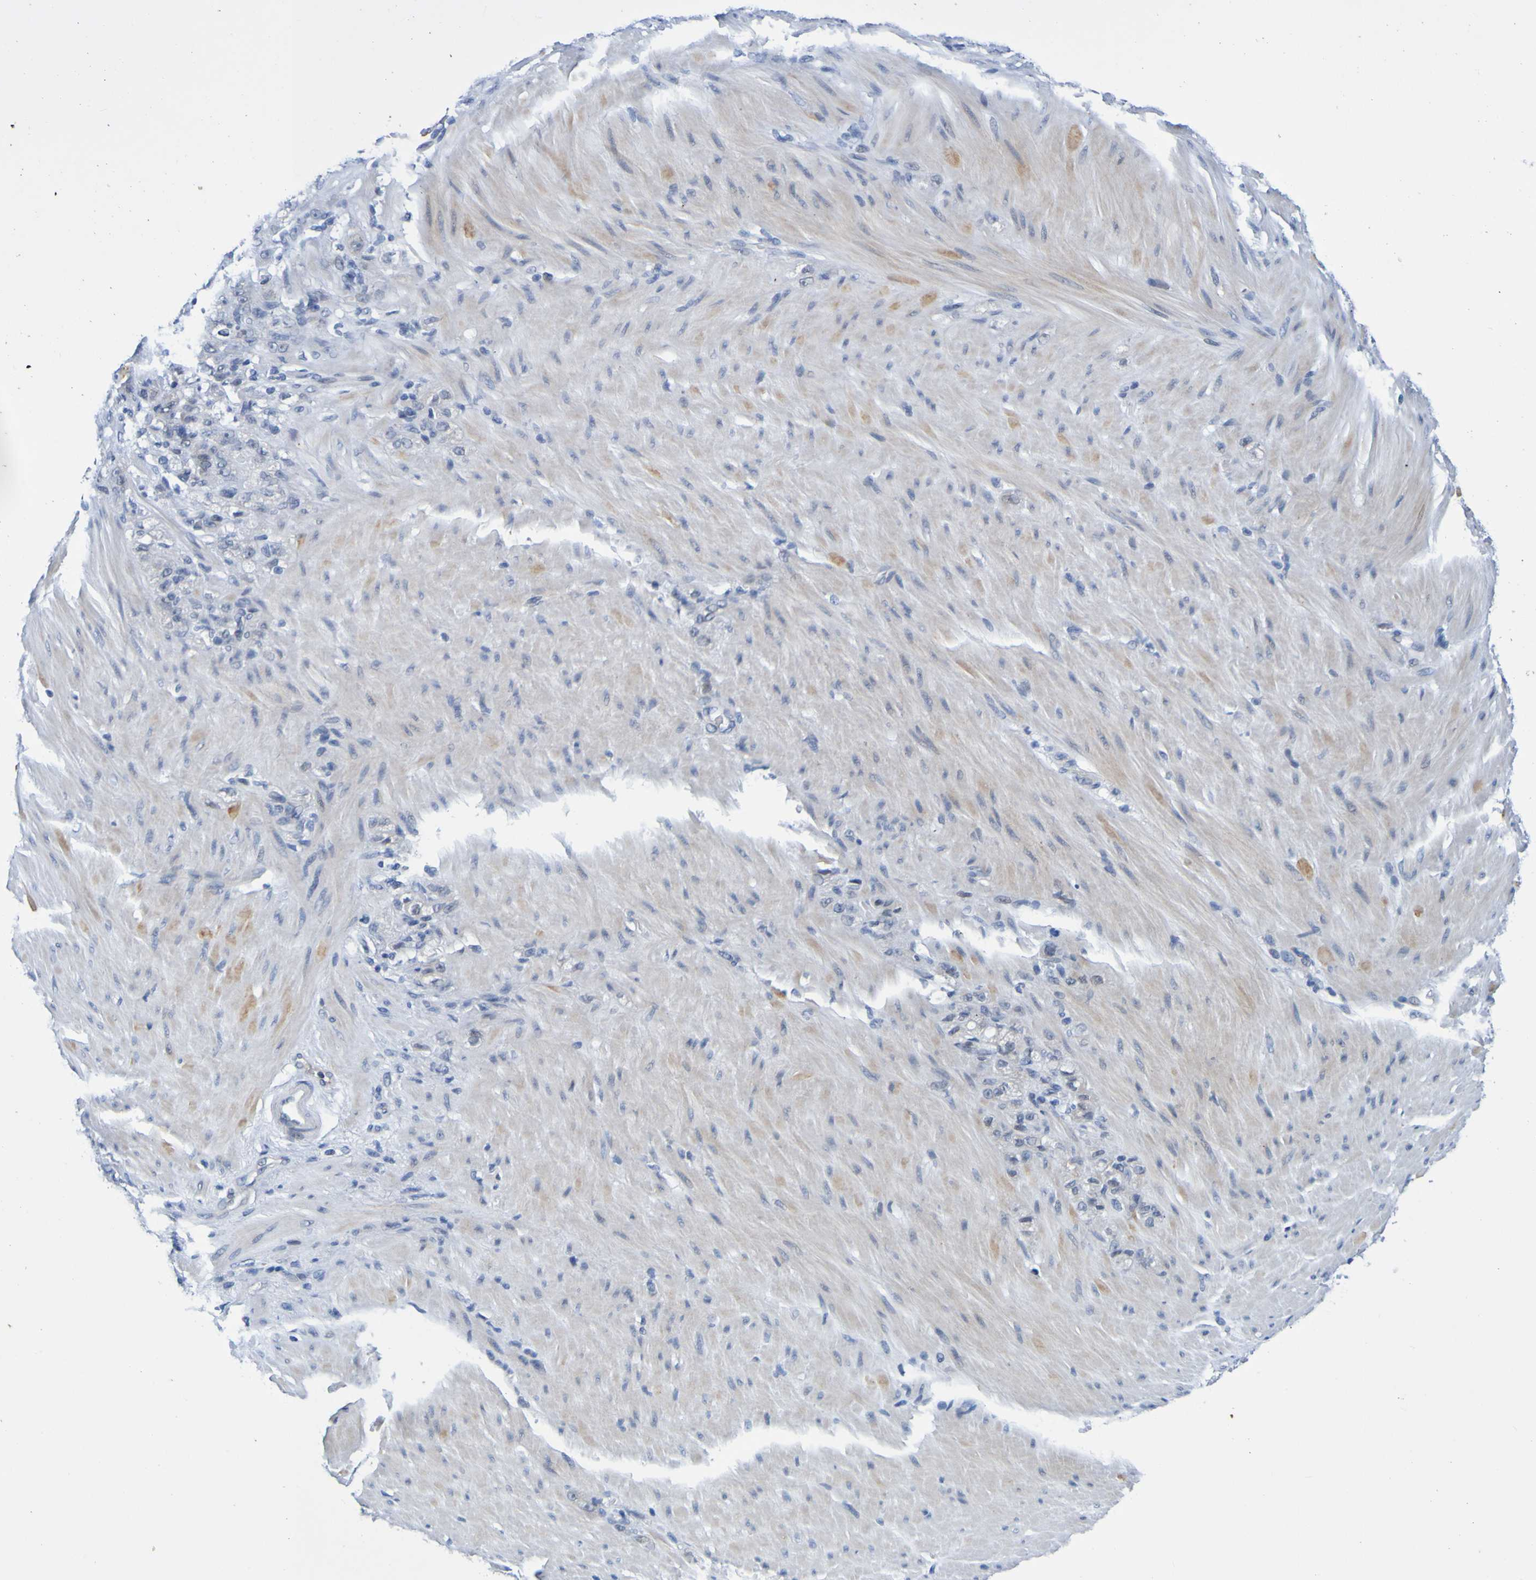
{"staining": {"intensity": "negative", "quantity": "none", "location": "none"}, "tissue": "stomach cancer", "cell_type": "Tumor cells", "image_type": "cancer", "snomed": [{"axis": "morphology", "description": "Adenocarcinoma, NOS"}, {"axis": "topography", "description": "Stomach"}], "caption": "IHC micrograph of neoplastic tissue: human stomach cancer stained with DAB (3,3'-diaminobenzidine) reveals no significant protein expression in tumor cells.", "gene": "VMA21", "patient": {"sex": "male", "age": 82}}